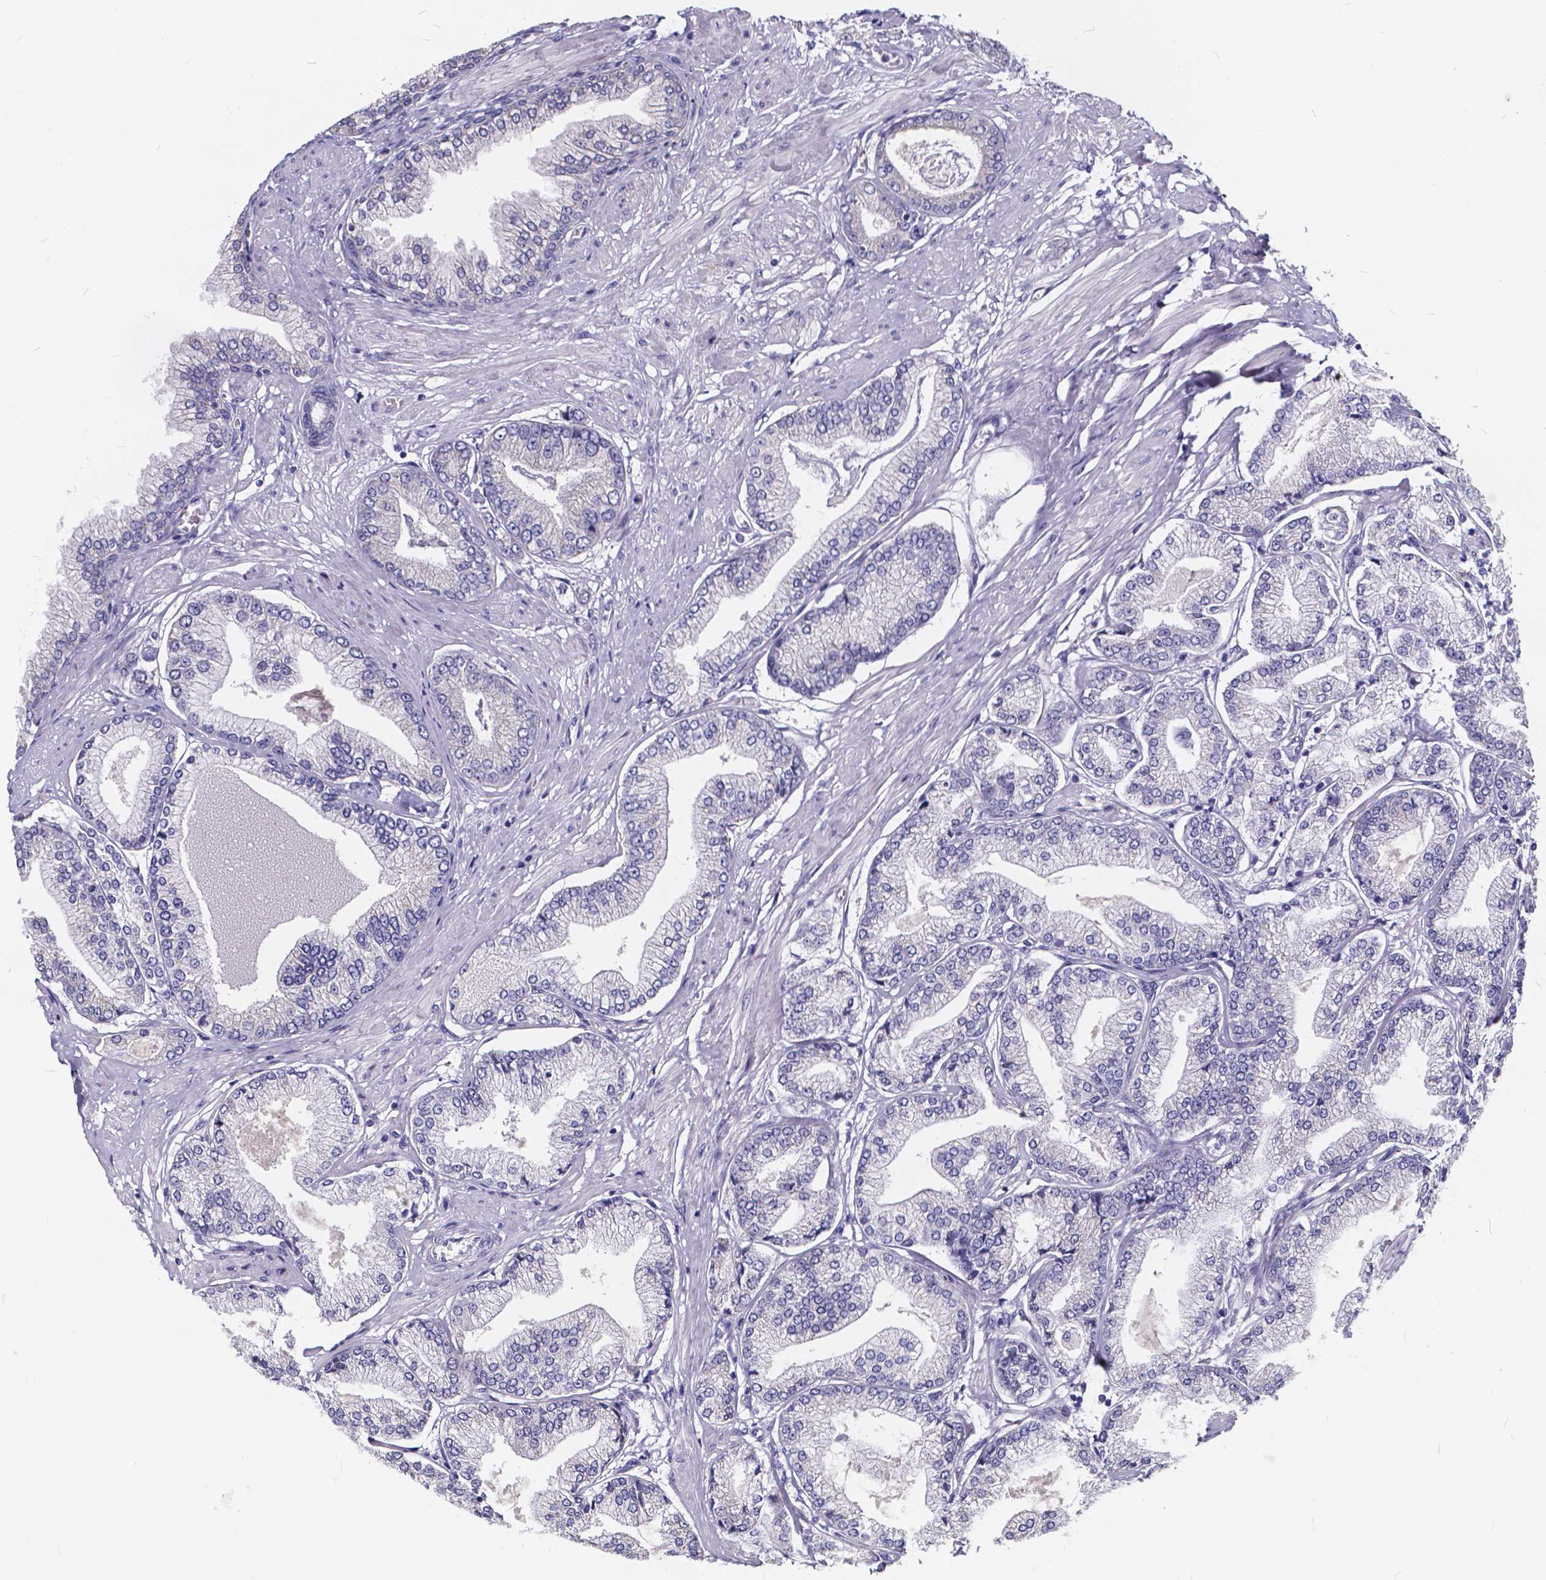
{"staining": {"intensity": "negative", "quantity": "none", "location": "none"}, "tissue": "prostate cancer", "cell_type": "Tumor cells", "image_type": "cancer", "snomed": [{"axis": "morphology", "description": "Adenocarcinoma, Low grade"}, {"axis": "topography", "description": "Prostate"}], "caption": "Low-grade adenocarcinoma (prostate) was stained to show a protein in brown. There is no significant expression in tumor cells.", "gene": "SPEF2", "patient": {"sex": "male", "age": 55}}